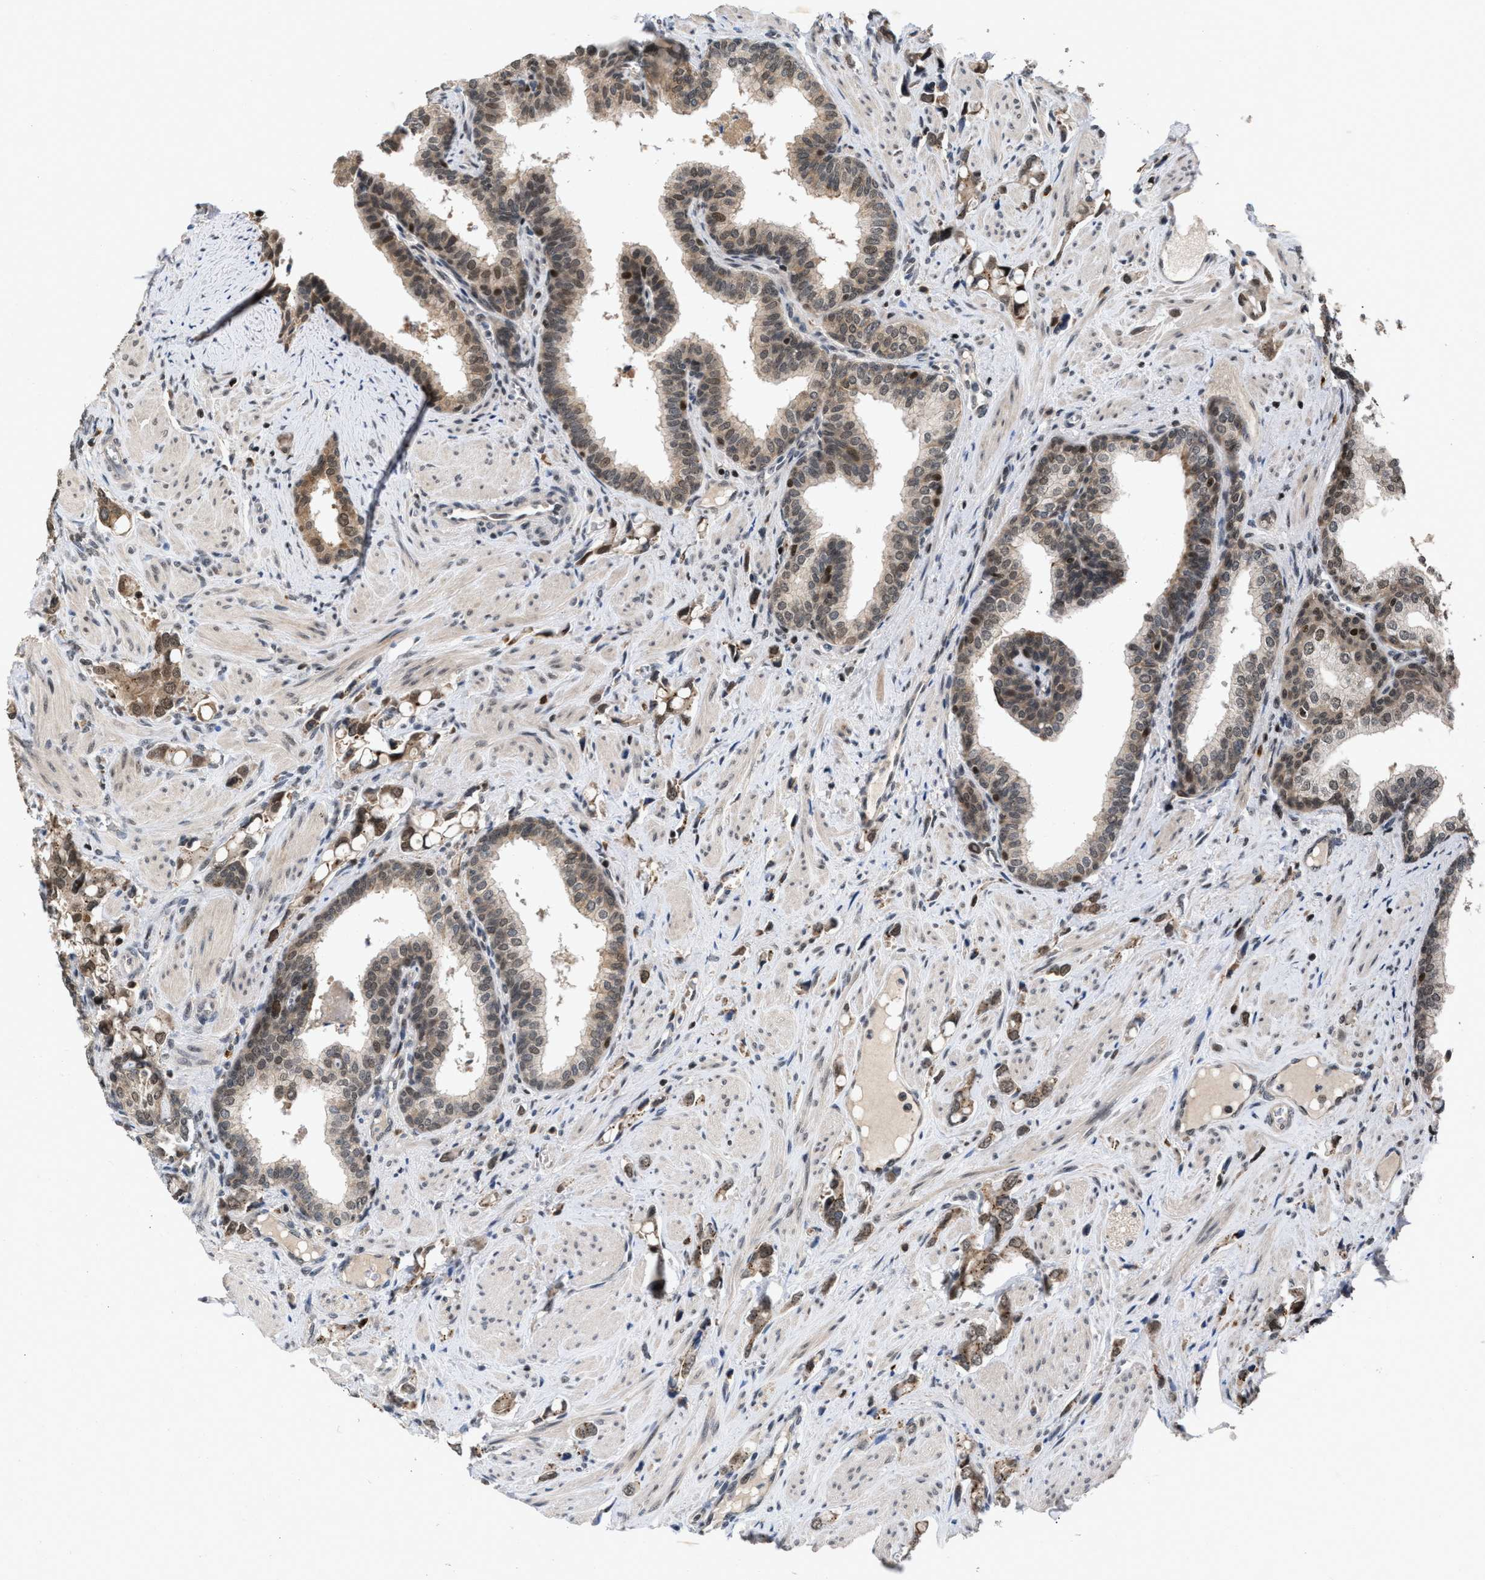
{"staining": {"intensity": "weak", "quantity": ">75%", "location": "cytoplasmic/membranous,nuclear"}, "tissue": "prostate cancer", "cell_type": "Tumor cells", "image_type": "cancer", "snomed": [{"axis": "morphology", "description": "Adenocarcinoma, High grade"}, {"axis": "topography", "description": "Prostate"}], "caption": "The histopathology image reveals a brown stain indicating the presence of a protein in the cytoplasmic/membranous and nuclear of tumor cells in prostate cancer. (brown staining indicates protein expression, while blue staining denotes nuclei).", "gene": "C9orf78", "patient": {"sex": "male", "age": 52}}